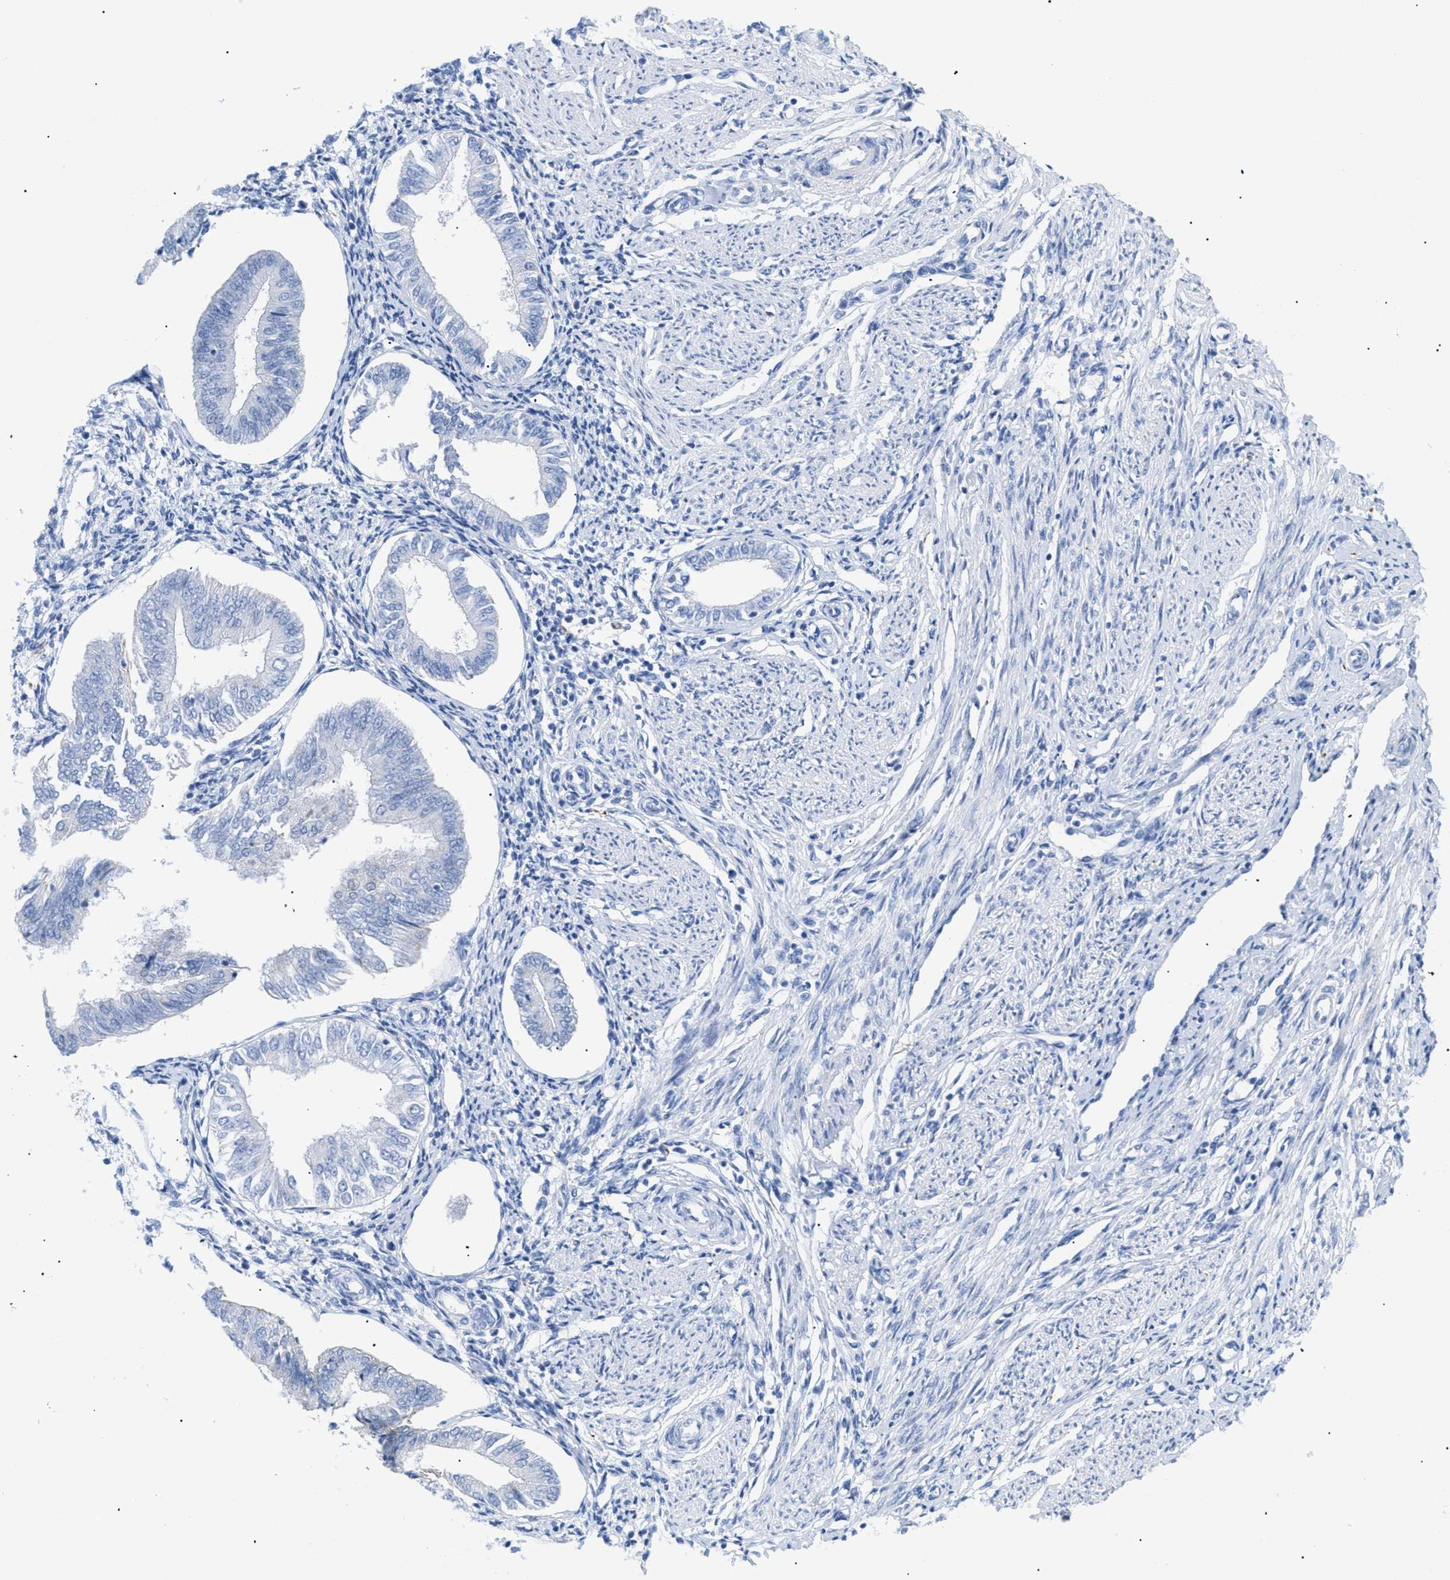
{"staining": {"intensity": "negative", "quantity": "none", "location": "none"}, "tissue": "endometrium", "cell_type": "Cells in endometrial stroma", "image_type": "normal", "snomed": [{"axis": "morphology", "description": "Normal tissue, NOS"}, {"axis": "topography", "description": "Endometrium"}], "caption": "The histopathology image displays no staining of cells in endometrial stroma in normal endometrium. The staining is performed using DAB (3,3'-diaminobenzidine) brown chromogen with nuclei counter-stained in using hematoxylin.", "gene": "DRAM2", "patient": {"sex": "female", "age": 50}}